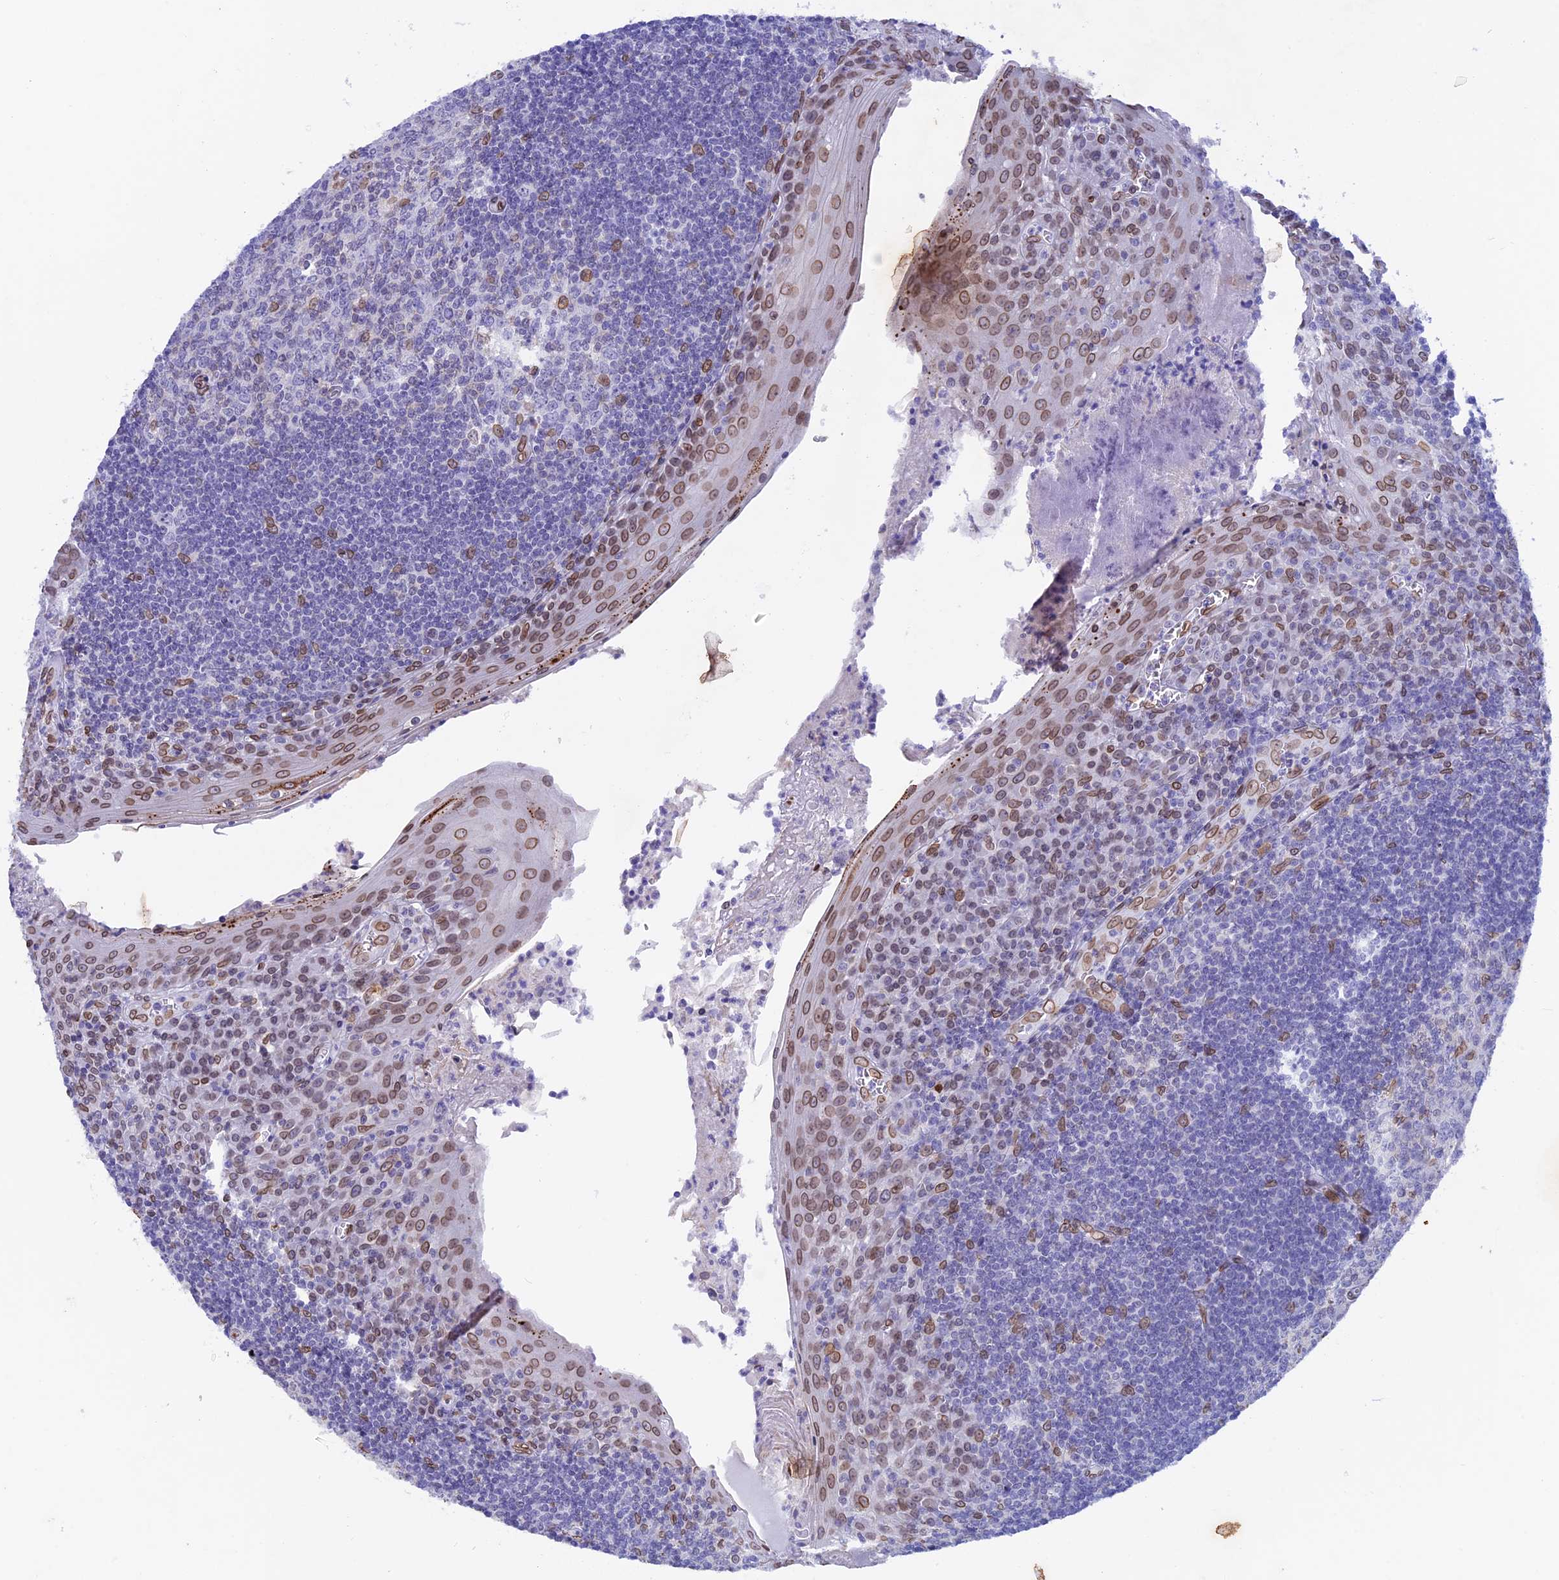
{"staining": {"intensity": "moderate", "quantity": "<25%", "location": "cytoplasmic/membranous,nuclear"}, "tissue": "tonsil", "cell_type": "Germinal center cells", "image_type": "normal", "snomed": [{"axis": "morphology", "description": "Normal tissue, NOS"}, {"axis": "topography", "description": "Tonsil"}], "caption": "Immunohistochemistry (IHC) (DAB (3,3'-diaminobenzidine)) staining of normal tonsil exhibits moderate cytoplasmic/membranous,nuclear protein staining in about <25% of germinal center cells.", "gene": "TMPRSS7", "patient": {"sex": "male", "age": 27}}